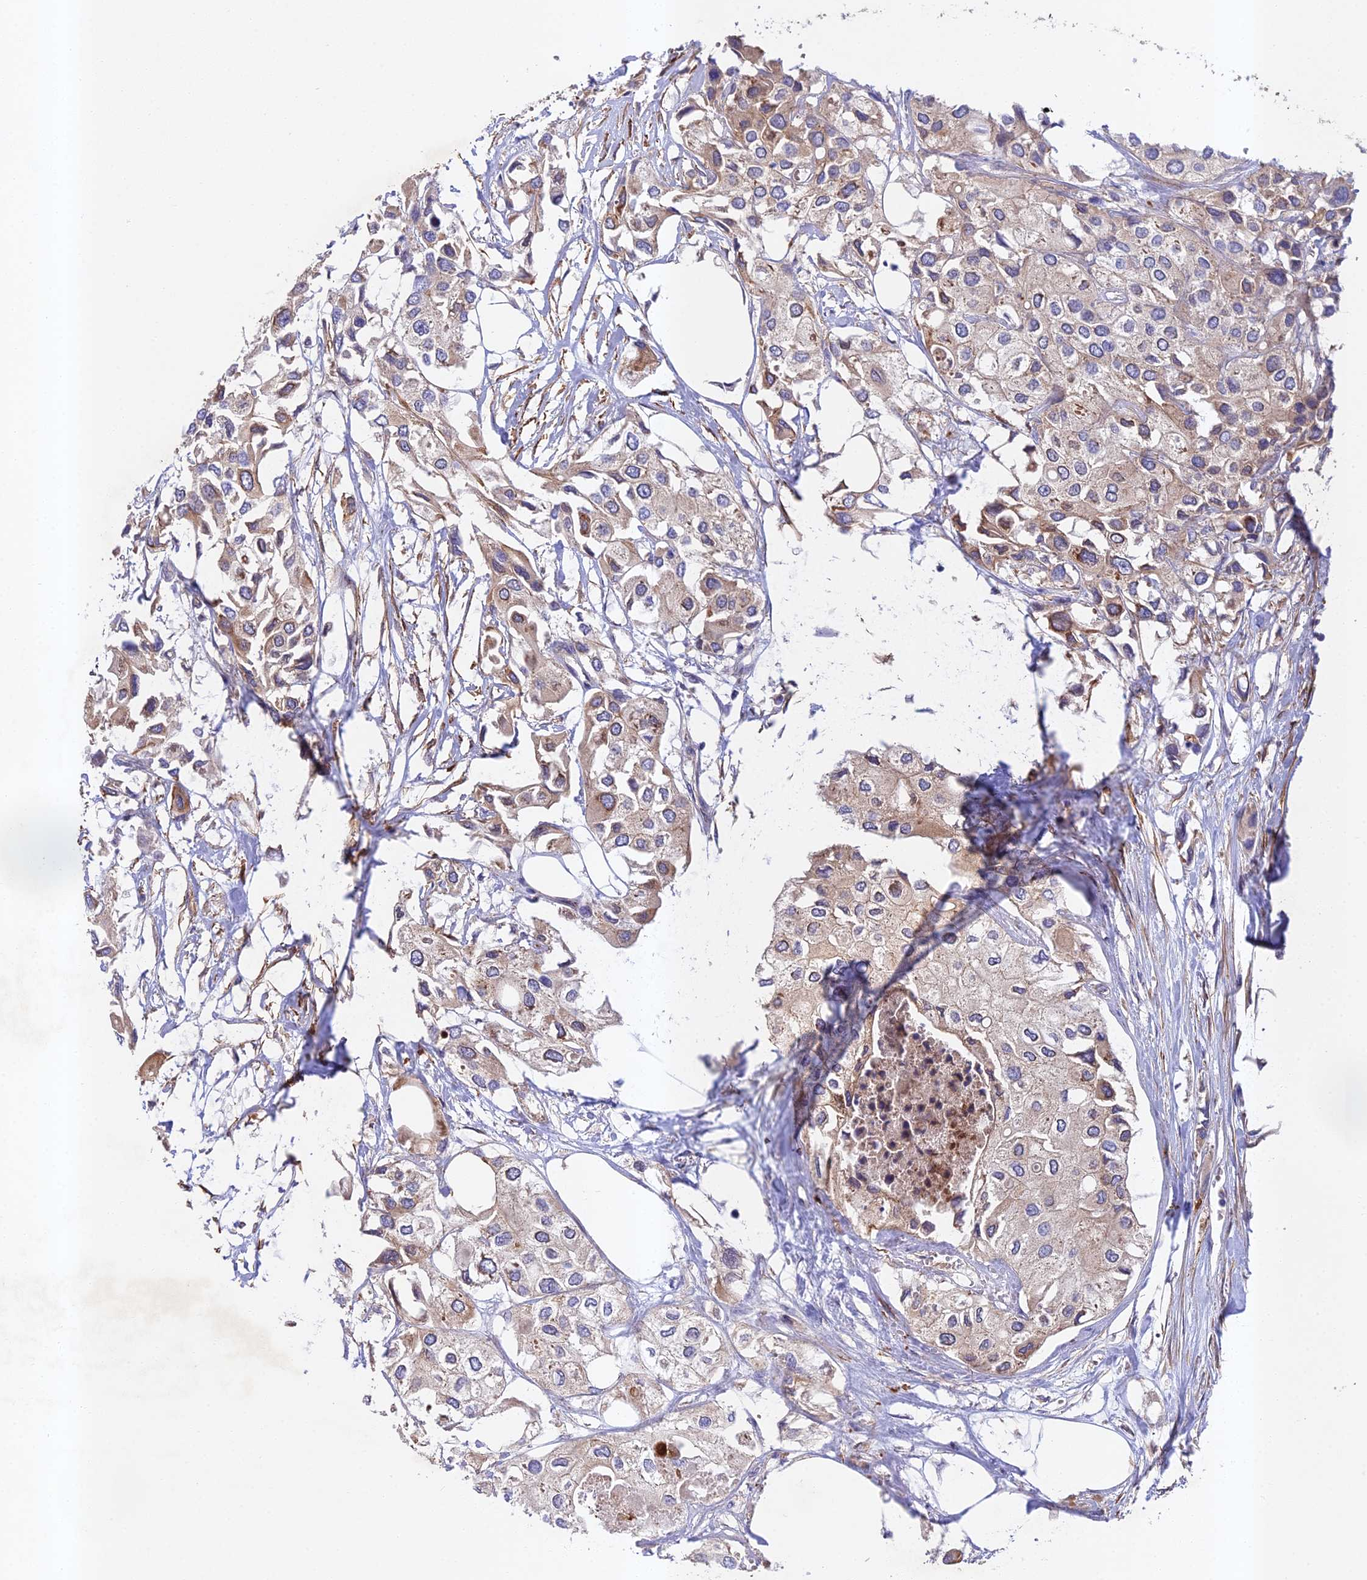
{"staining": {"intensity": "weak", "quantity": ">75%", "location": "cytoplasmic/membranous"}, "tissue": "urothelial cancer", "cell_type": "Tumor cells", "image_type": "cancer", "snomed": [{"axis": "morphology", "description": "Urothelial carcinoma, High grade"}, {"axis": "topography", "description": "Urinary bladder"}], "caption": "A brown stain shows weak cytoplasmic/membranous staining of a protein in high-grade urothelial carcinoma tumor cells.", "gene": "RALGAPA2", "patient": {"sex": "male", "age": 64}}